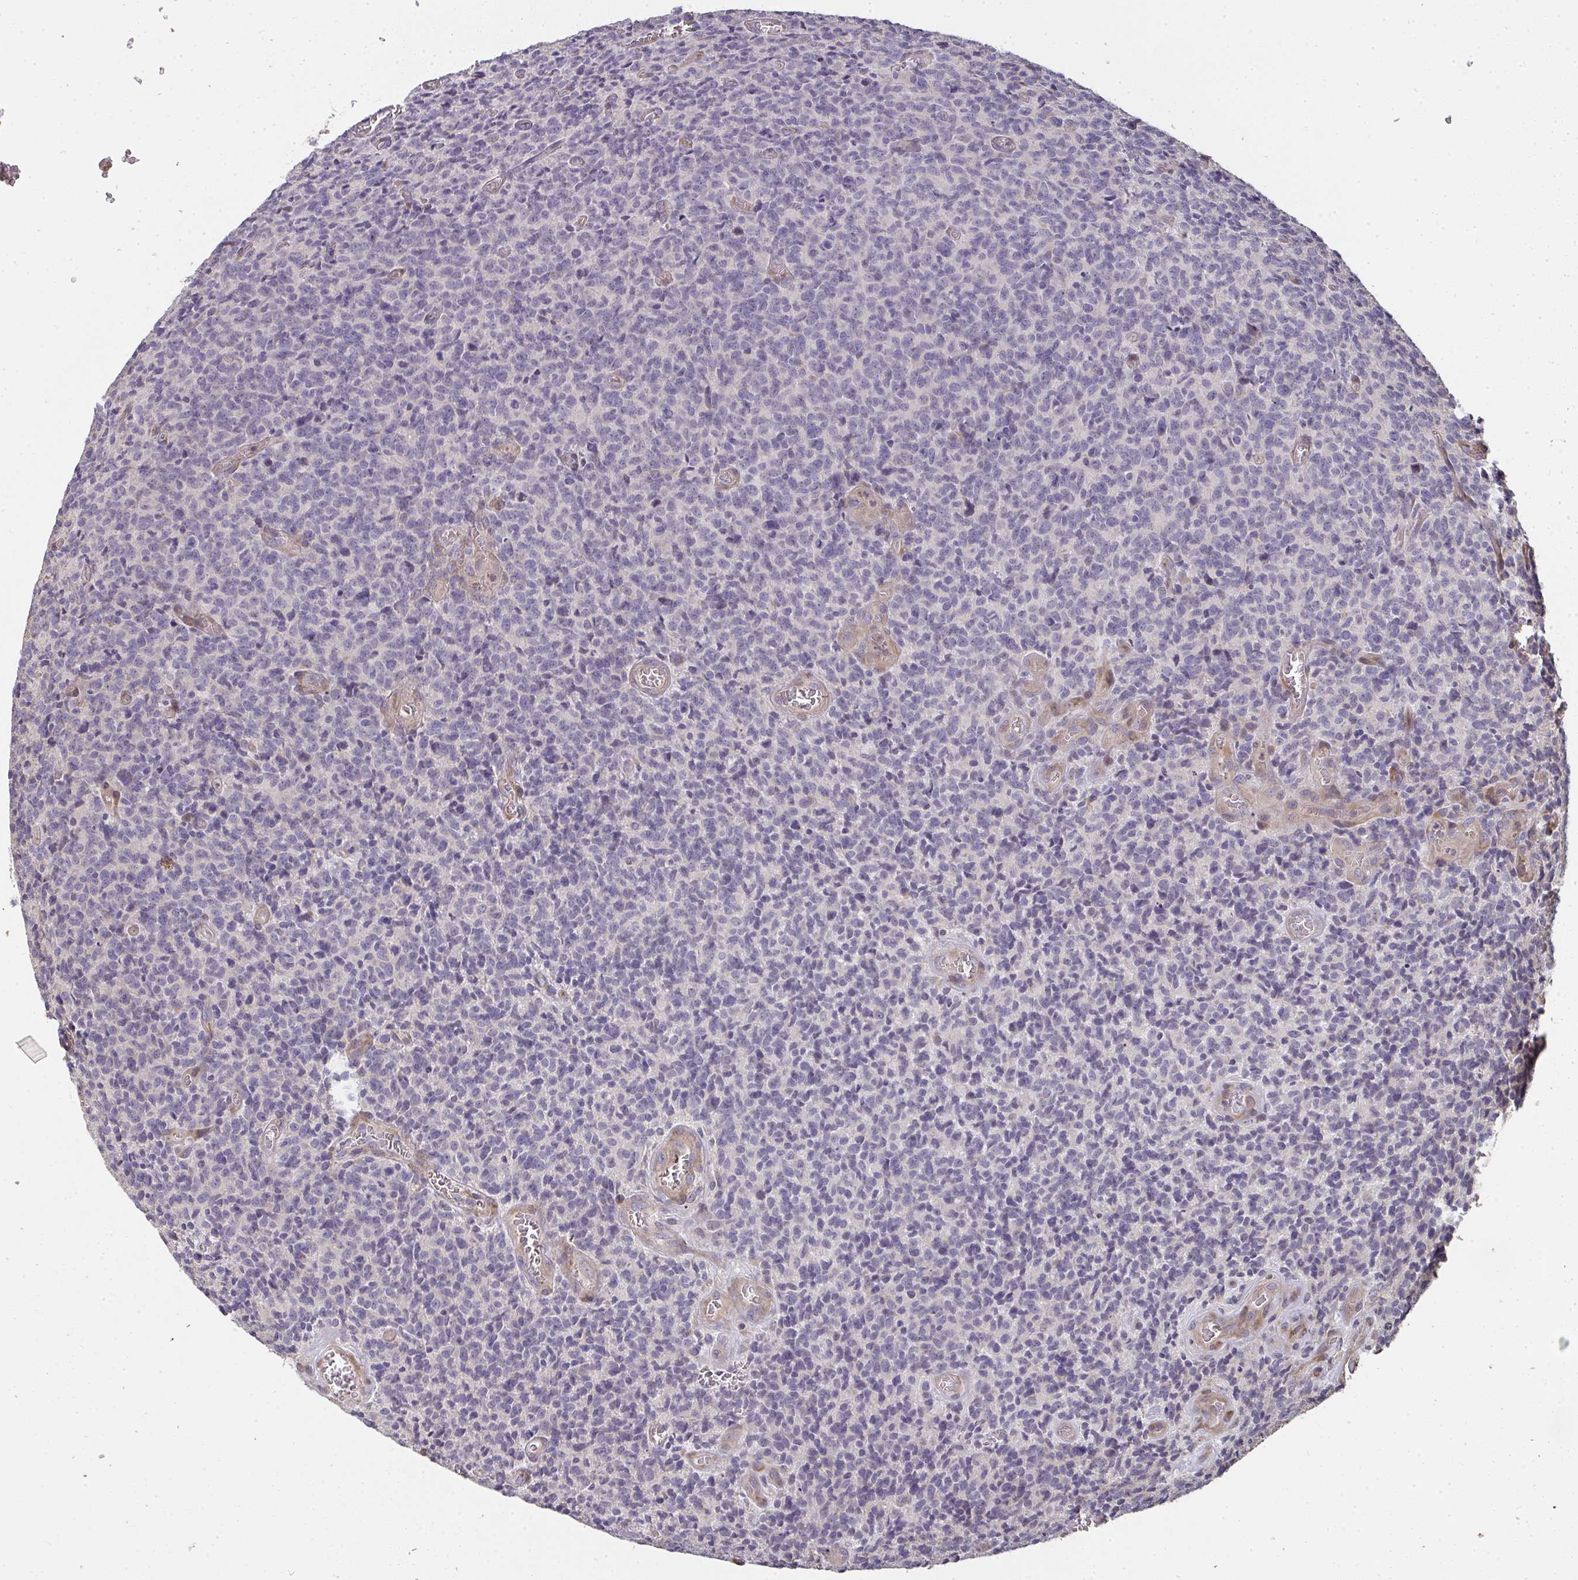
{"staining": {"intensity": "negative", "quantity": "none", "location": "none"}, "tissue": "glioma", "cell_type": "Tumor cells", "image_type": "cancer", "snomed": [{"axis": "morphology", "description": "Glioma, malignant, High grade"}, {"axis": "topography", "description": "Brain"}], "caption": "DAB immunohistochemical staining of malignant glioma (high-grade) shows no significant expression in tumor cells.", "gene": "ZFYVE28", "patient": {"sex": "male", "age": 76}}